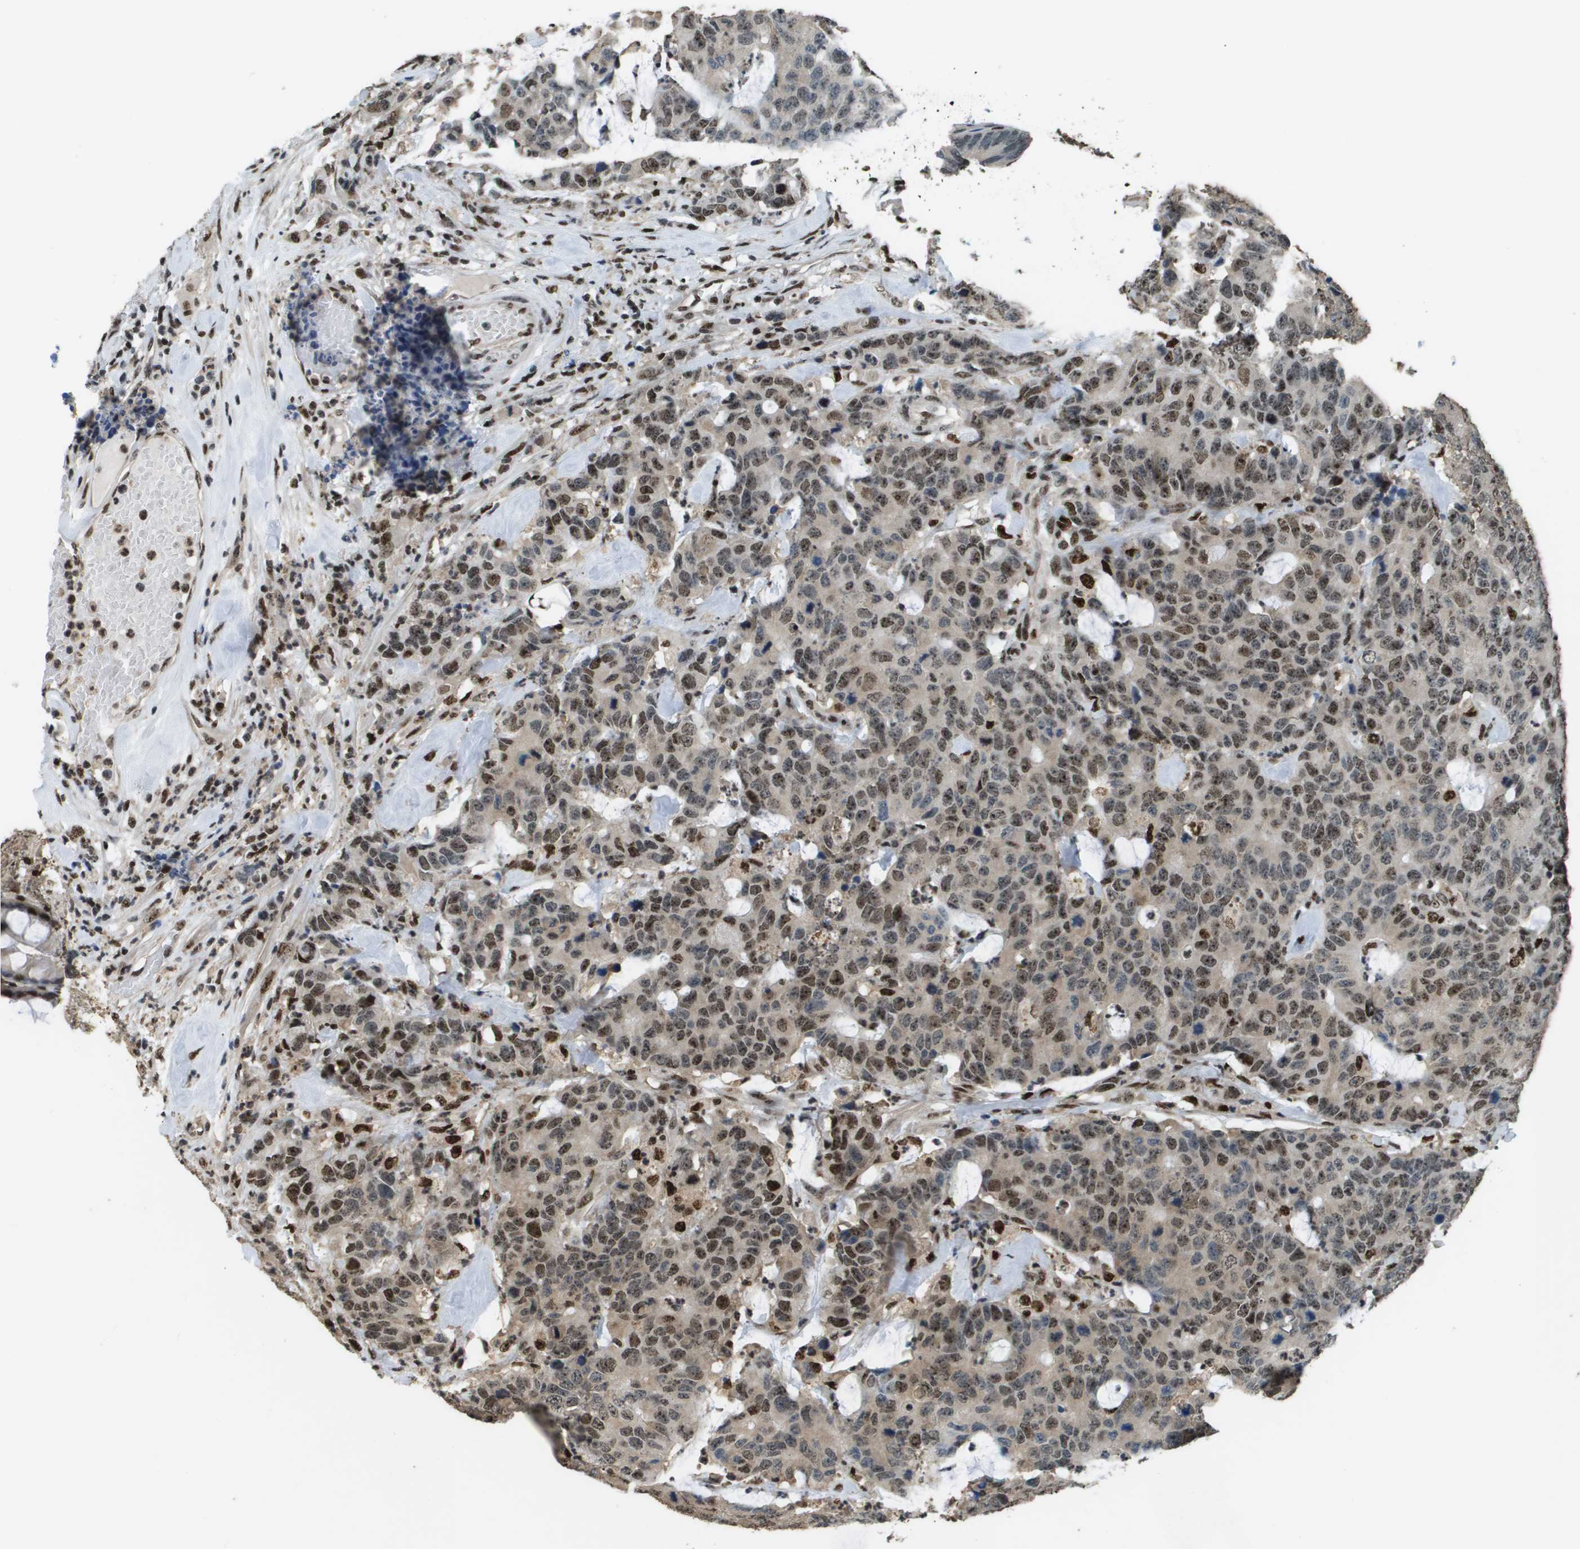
{"staining": {"intensity": "moderate", "quantity": ">75%", "location": "nuclear"}, "tissue": "colorectal cancer", "cell_type": "Tumor cells", "image_type": "cancer", "snomed": [{"axis": "morphology", "description": "Adenocarcinoma, NOS"}, {"axis": "topography", "description": "Colon"}], "caption": "A brown stain highlights moderate nuclear positivity of a protein in colorectal cancer (adenocarcinoma) tumor cells.", "gene": "SP100", "patient": {"sex": "female", "age": 86}}